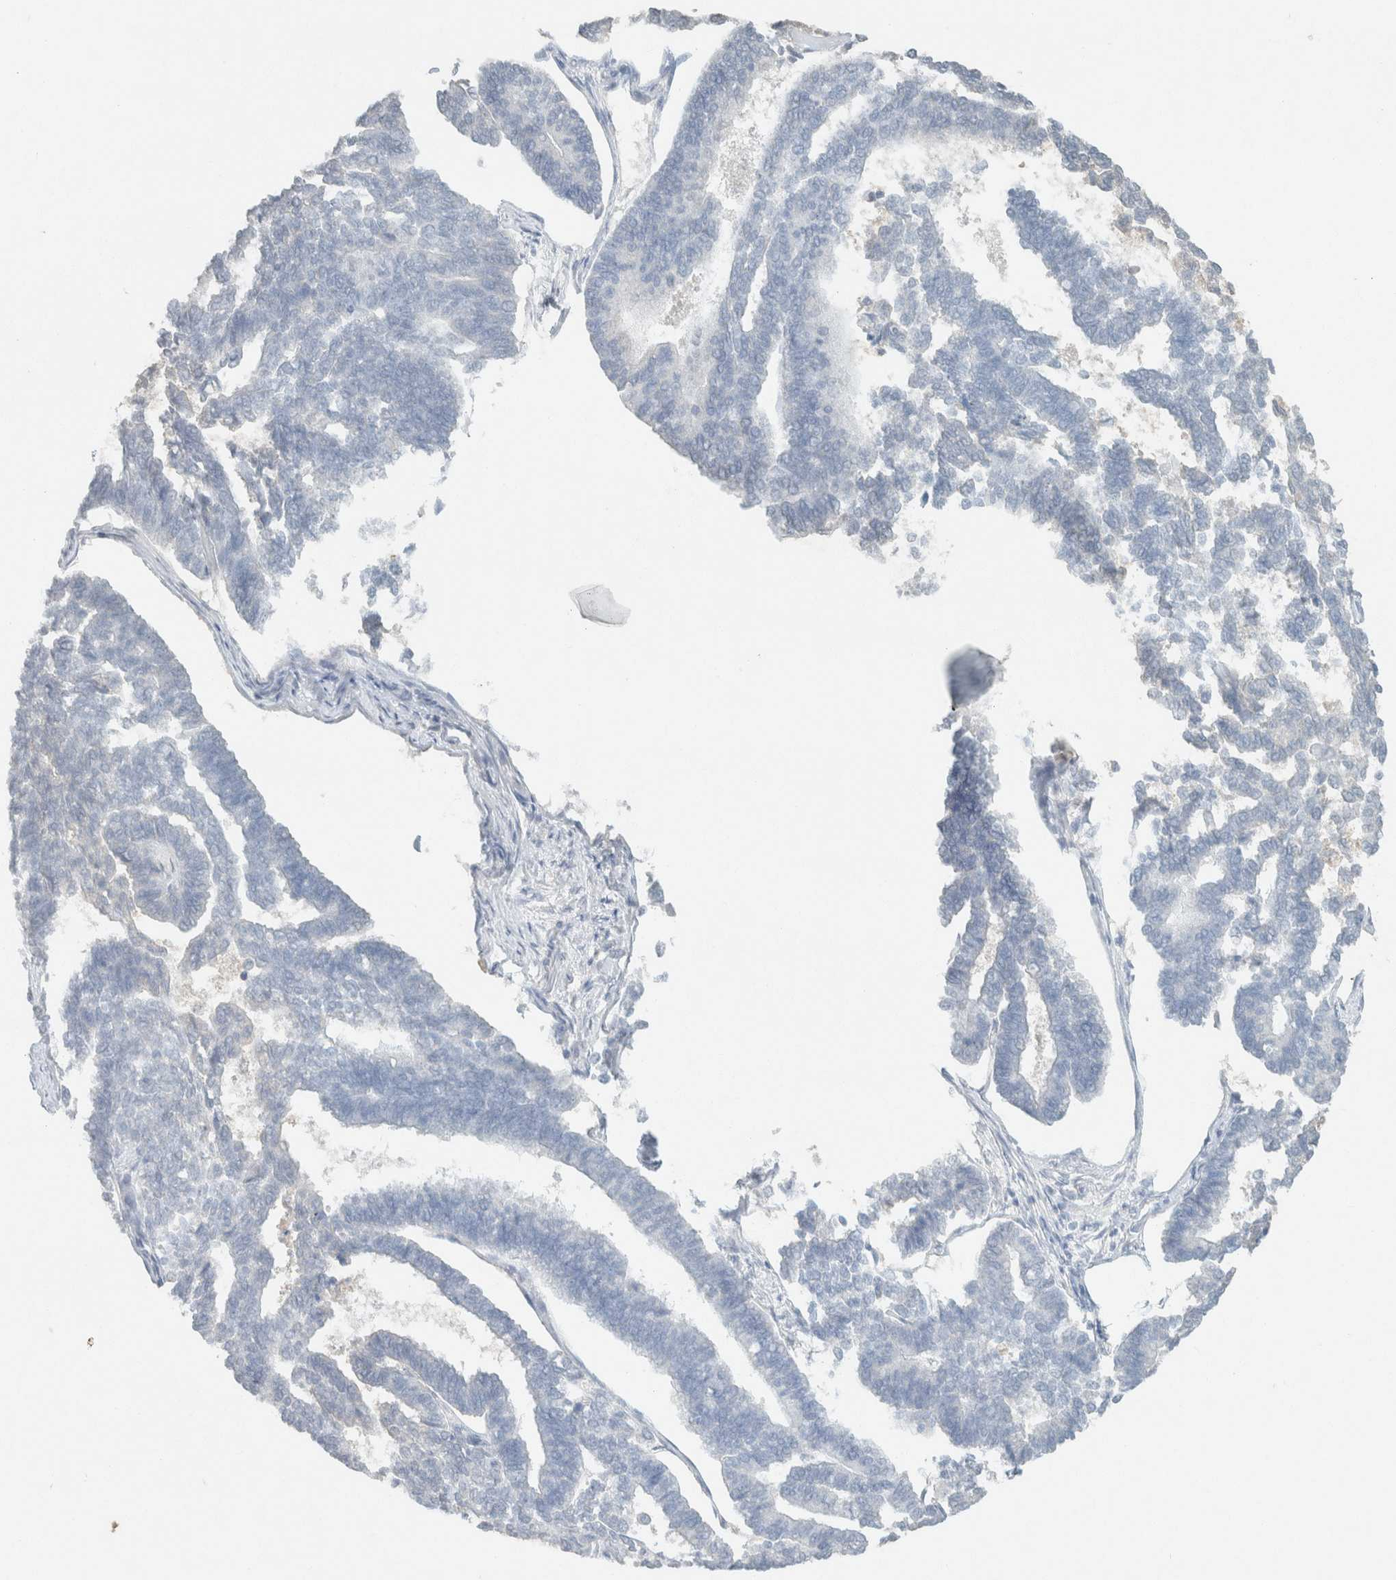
{"staining": {"intensity": "negative", "quantity": "none", "location": "none"}, "tissue": "endometrial cancer", "cell_type": "Tumor cells", "image_type": "cancer", "snomed": [{"axis": "morphology", "description": "Adenocarcinoma, NOS"}, {"axis": "topography", "description": "Endometrium"}], "caption": "This is an immunohistochemistry micrograph of endometrial cancer. There is no positivity in tumor cells.", "gene": "CPA1", "patient": {"sex": "female", "age": 70}}